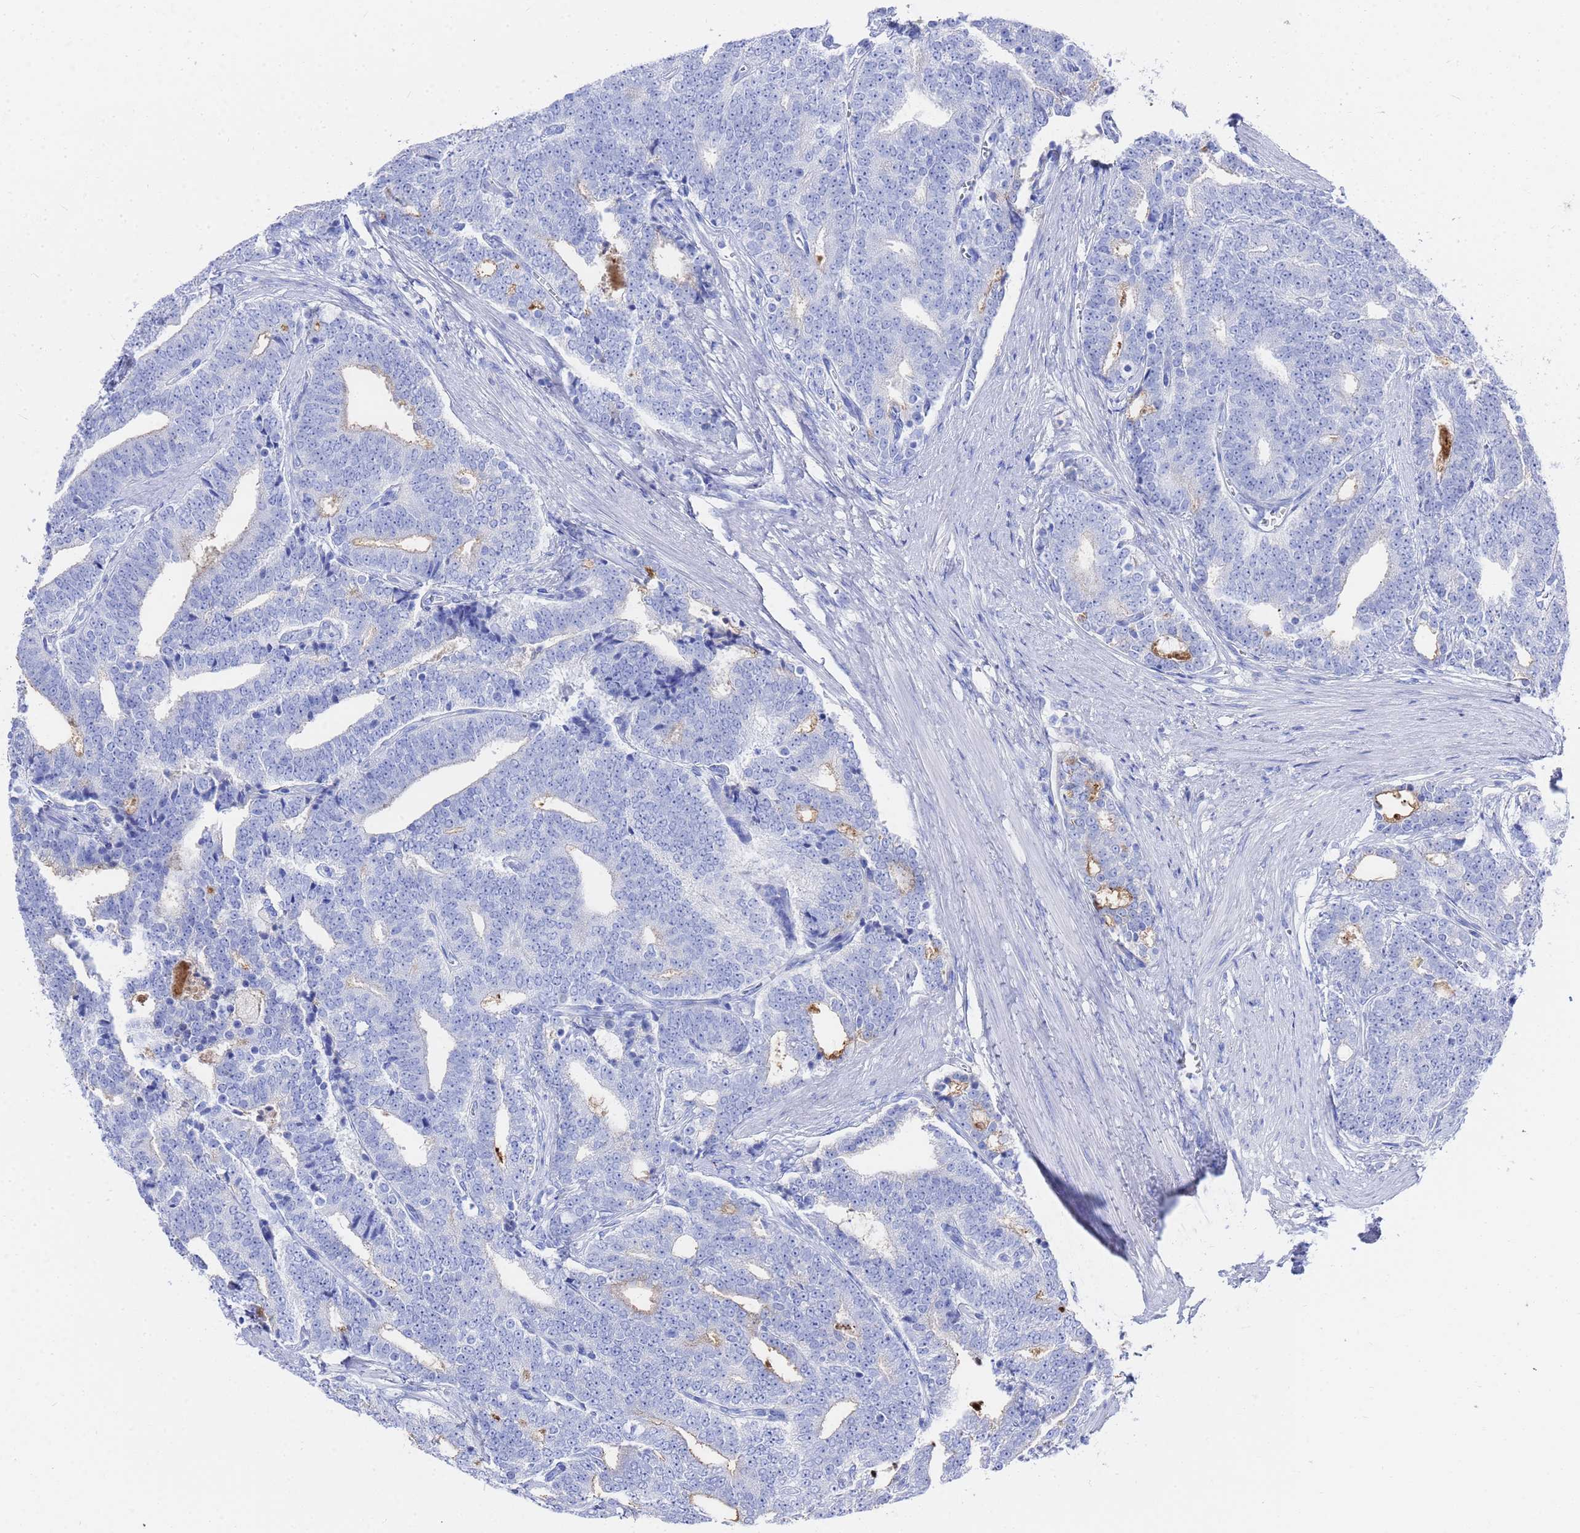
{"staining": {"intensity": "moderate", "quantity": "<25%", "location": "cytoplasmic/membranous"}, "tissue": "prostate cancer", "cell_type": "Tumor cells", "image_type": "cancer", "snomed": [{"axis": "morphology", "description": "Adenocarcinoma, High grade"}, {"axis": "topography", "description": "Prostate and seminal vesicle, NOS"}], "caption": "A brown stain labels moderate cytoplasmic/membranous positivity of a protein in prostate adenocarcinoma (high-grade) tumor cells.", "gene": "GGT1", "patient": {"sex": "male", "age": 67}}